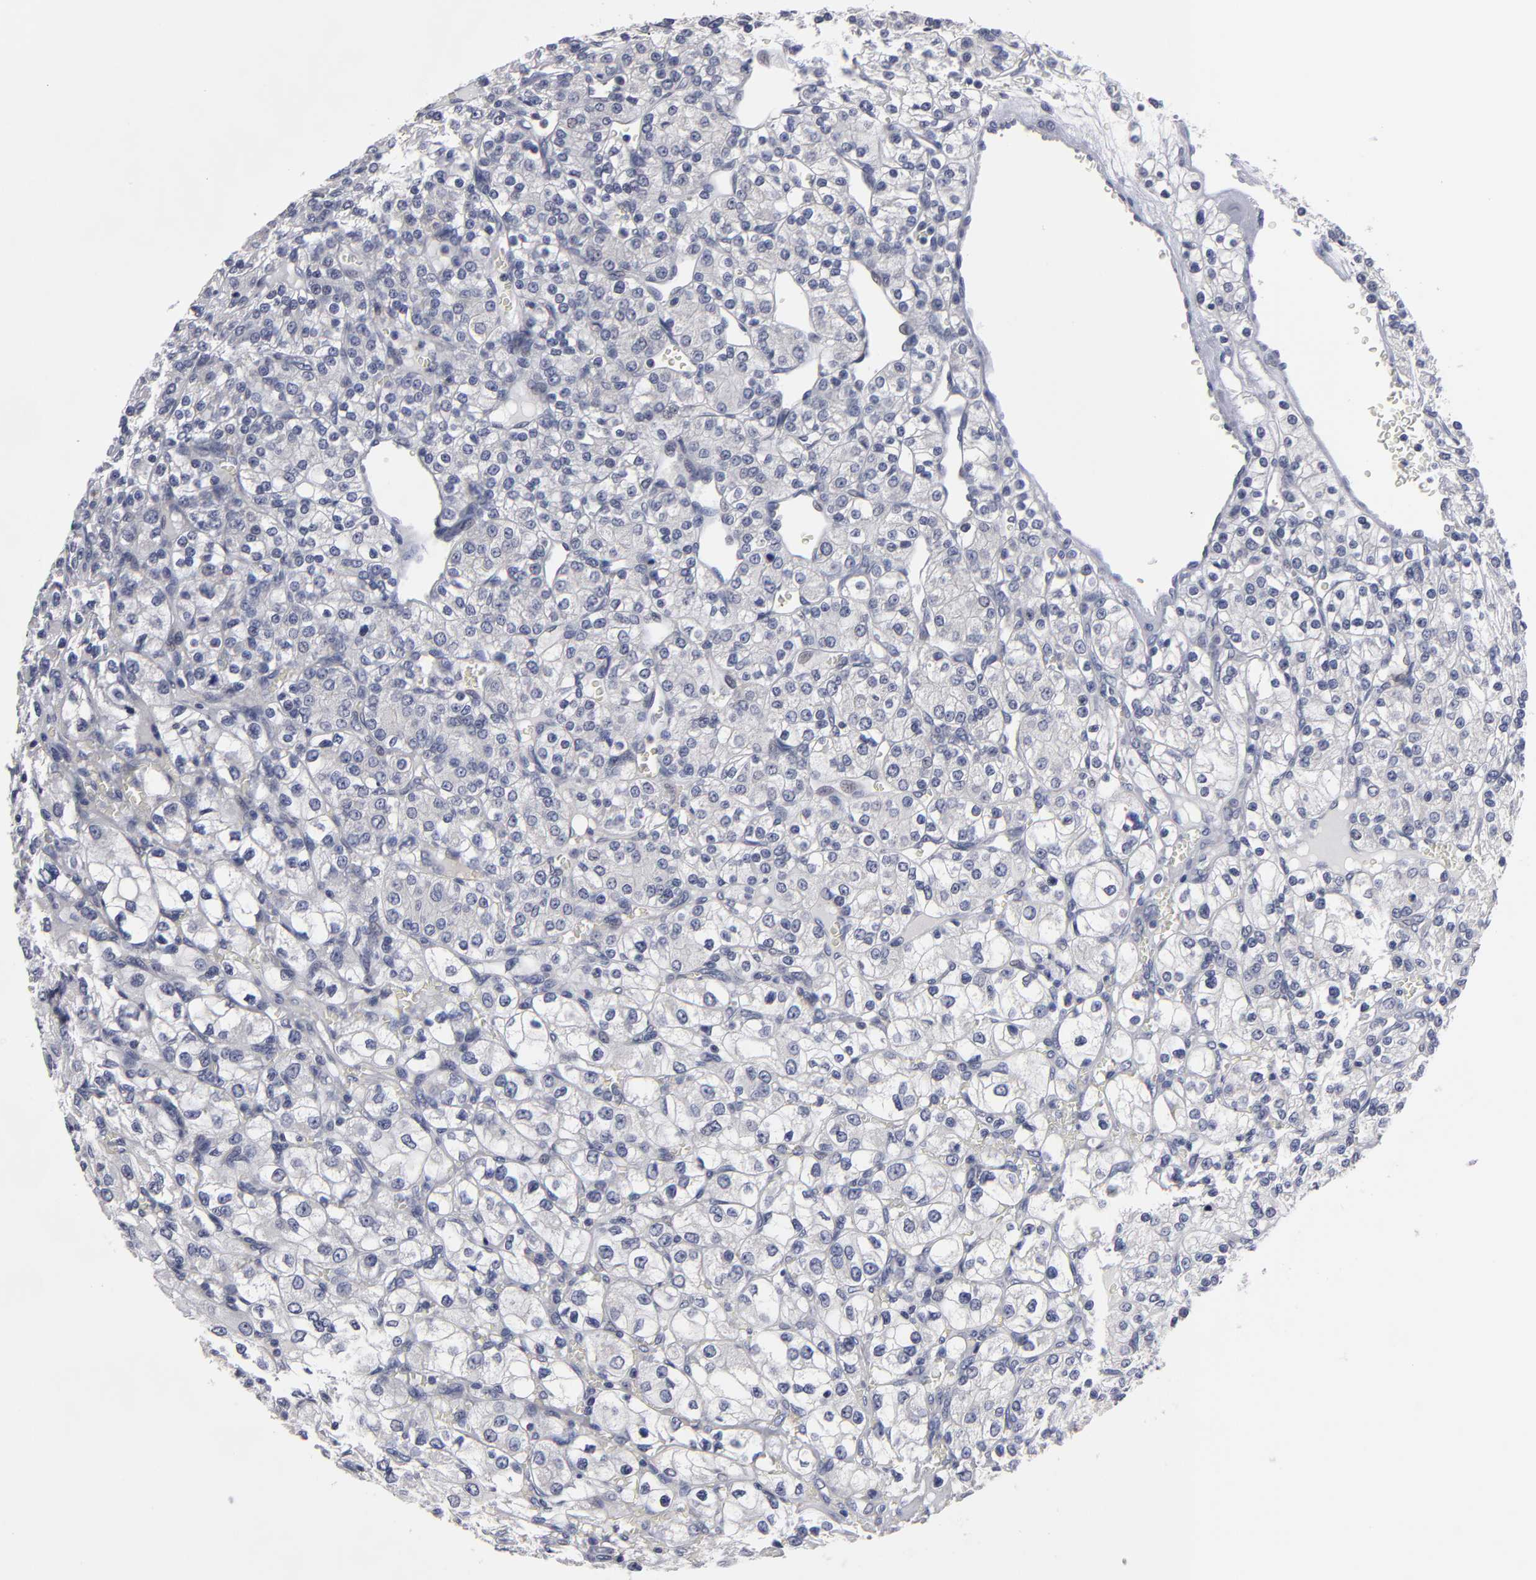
{"staining": {"intensity": "negative", "quantity": "none", "location": "none"}, "tissue": "renal cancer", "cell_type": "Tumor cells", "image_type": "cancer", "snomed": [{"axis": "morphology", "description": "Adenocarcinoma, NOS"}, {"axis": "topography", "description": "Kidney"}], "caption": "DAB immunohistochemical staining of renal cancer (adenocarcinoma) demonstrates no significant staining in tumor cells.", "gene": "CCDC80", "patient": {"sex": "female", "age": 62}}